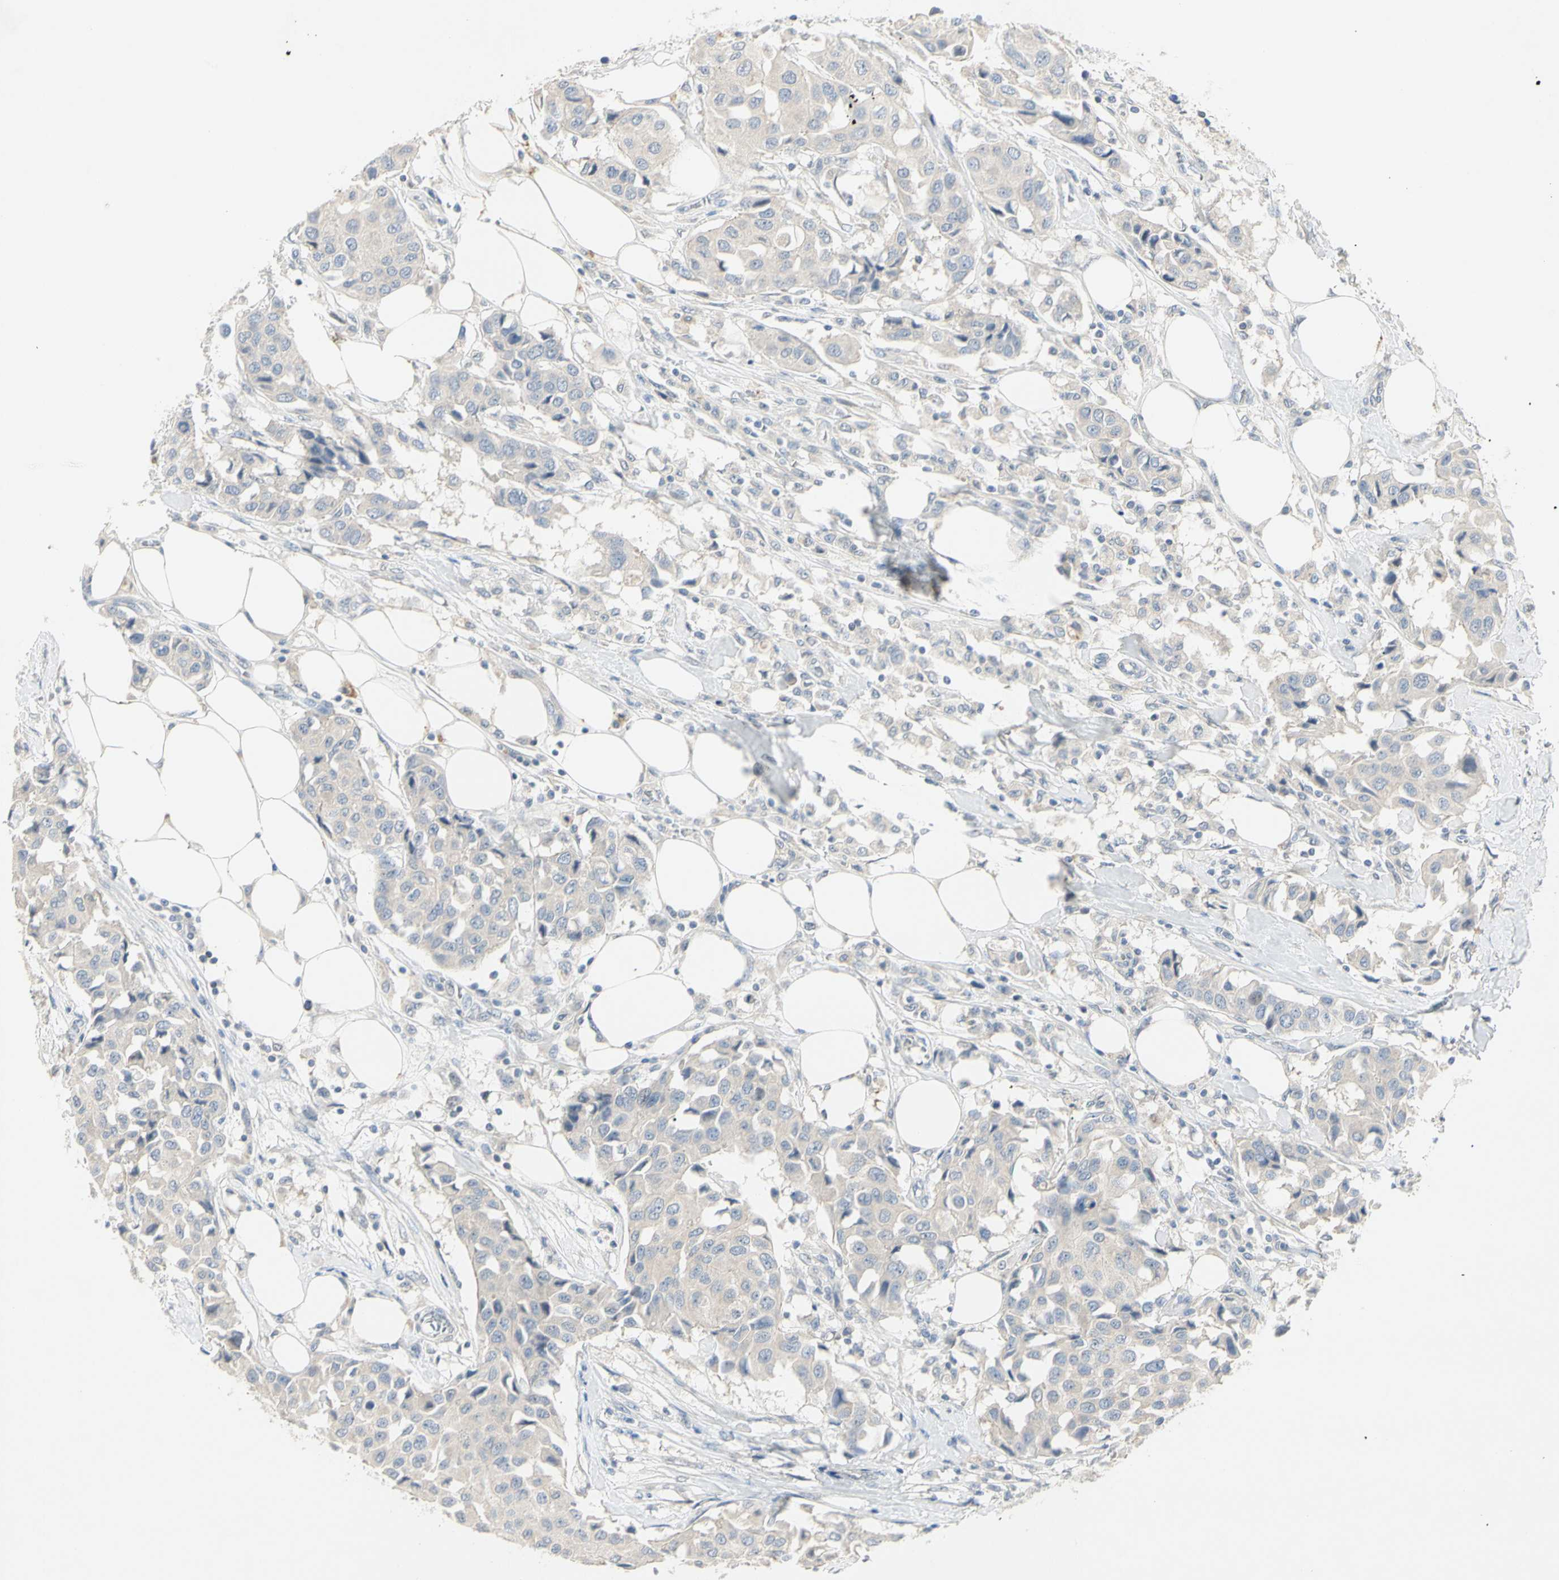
{"staining": {"intensity": "negative", "quantity": "none", "location": "none"}, "tissue": "breast cancer", "cell_type": "Tumor cells", "image_type": "cancer", "snomed": [{"axis": "morphology", "description": "Duct carcinoma"}, {"axis": "topography", "description": "Breast"}], "caption": "Immunohistochemistry image of breast cancer (infiltrating ductal carcinoma) stained for a protein (brown), which demonstrates no expression in tumor cells. The staining is performed using DAB brown chromogen with nuclei counter-stained in using hematoxylin.", "gene": "PRSS21", "patient": {"sex": "female", "age": 80}}